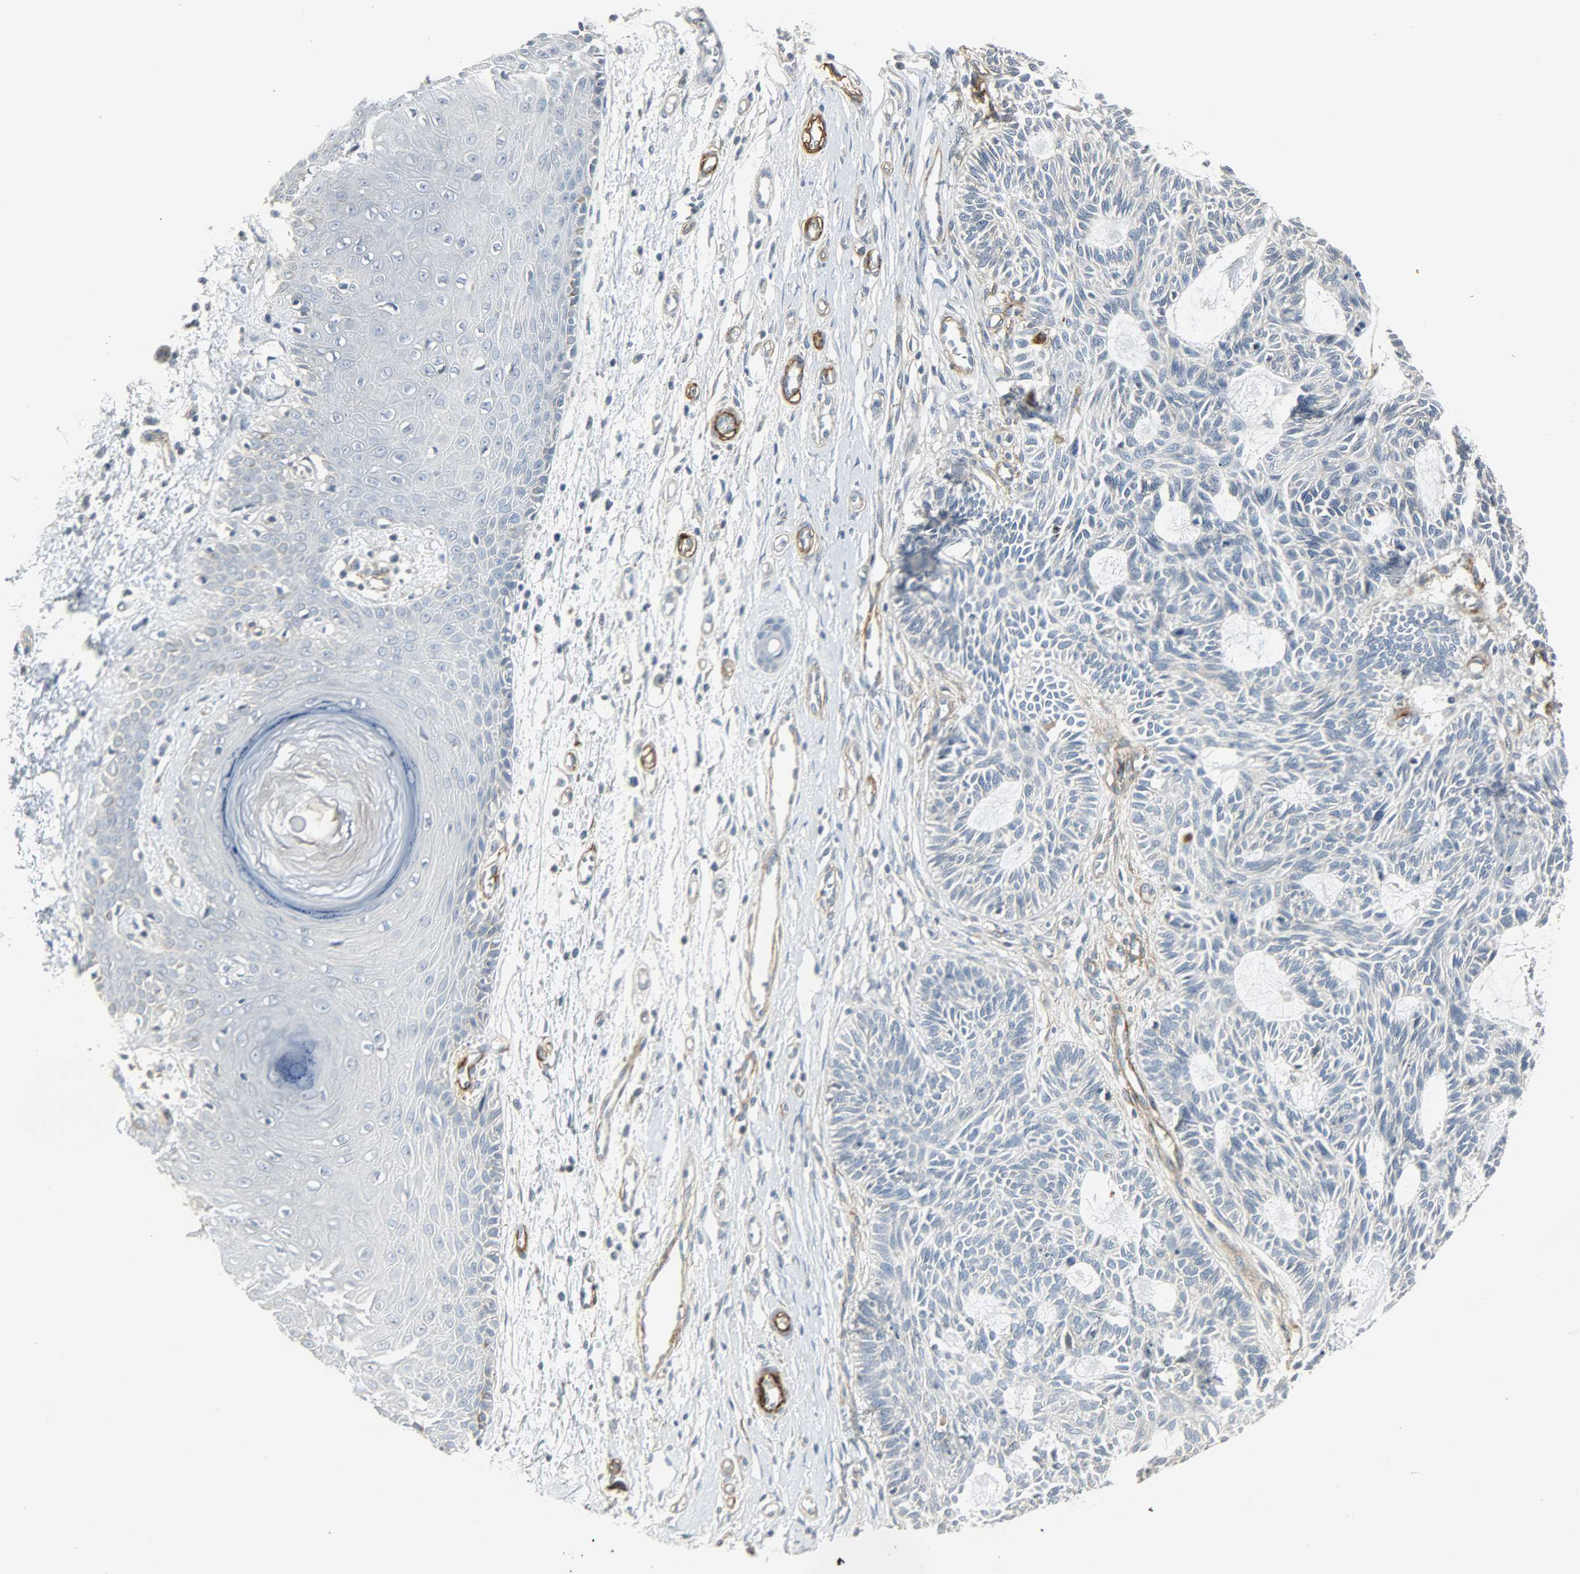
{"staining": {"intensity": "negative", "quantity": "none", "location": "none"}, "tissue": "skin cancer", "cell_type": "Tumor cells", "image_type": "cancer", "snomed": [{"axis": "morphology", "description": "Basal cell carcinoma"}, {"axis": "topography", "description": "Skin"}], "caption": "IHC photomicrograph of neoplastic tissue: human skin basal cell carcinoma stained with DAB demonstrates no significant protein expression in tumor cells.", "gene": "ENPEP", "patient": {"sex": "male", "age": 67}}